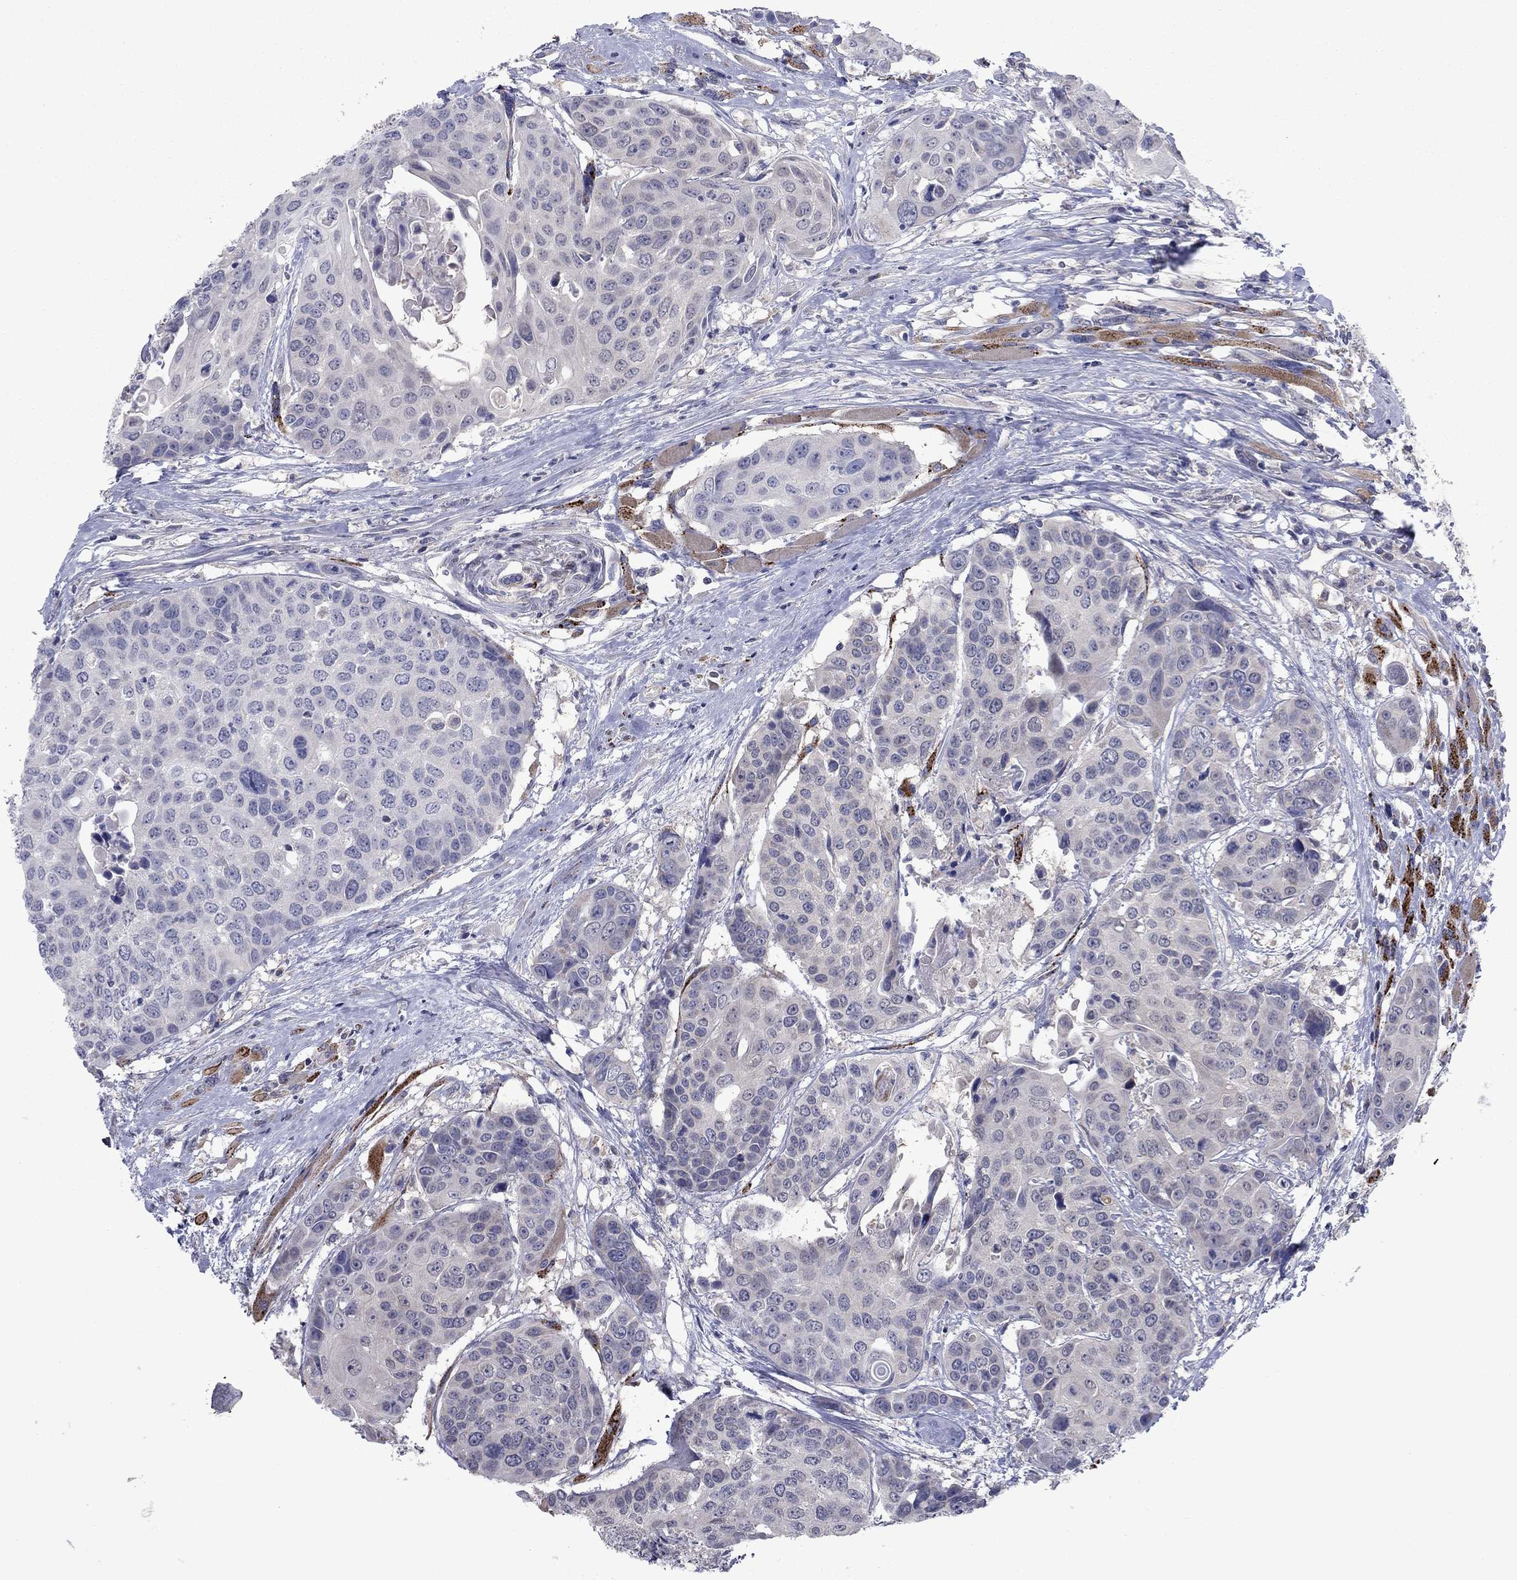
{"staining": {"intensity": "negative", "quantity": "none", "location": "none"}, "tissue": "head and neck cancer", "cell_type": "Tumor cells", "image_type": "cancer", "snomed": [{"axis": "morphology", "description": "Squamous cell carcinoma, NOS"}, {"axis": "topography", "description": "Oral tissue"}, {"axis": "topography", "description": "Head-Neck"}], "caption": "Immunohistochemistry (IHC) of squamous cell carcinoma (head and neck) shows no expression in tumor cells.", "gene": "GRHPR", "patient": {"sex": "male", "age": 56}}